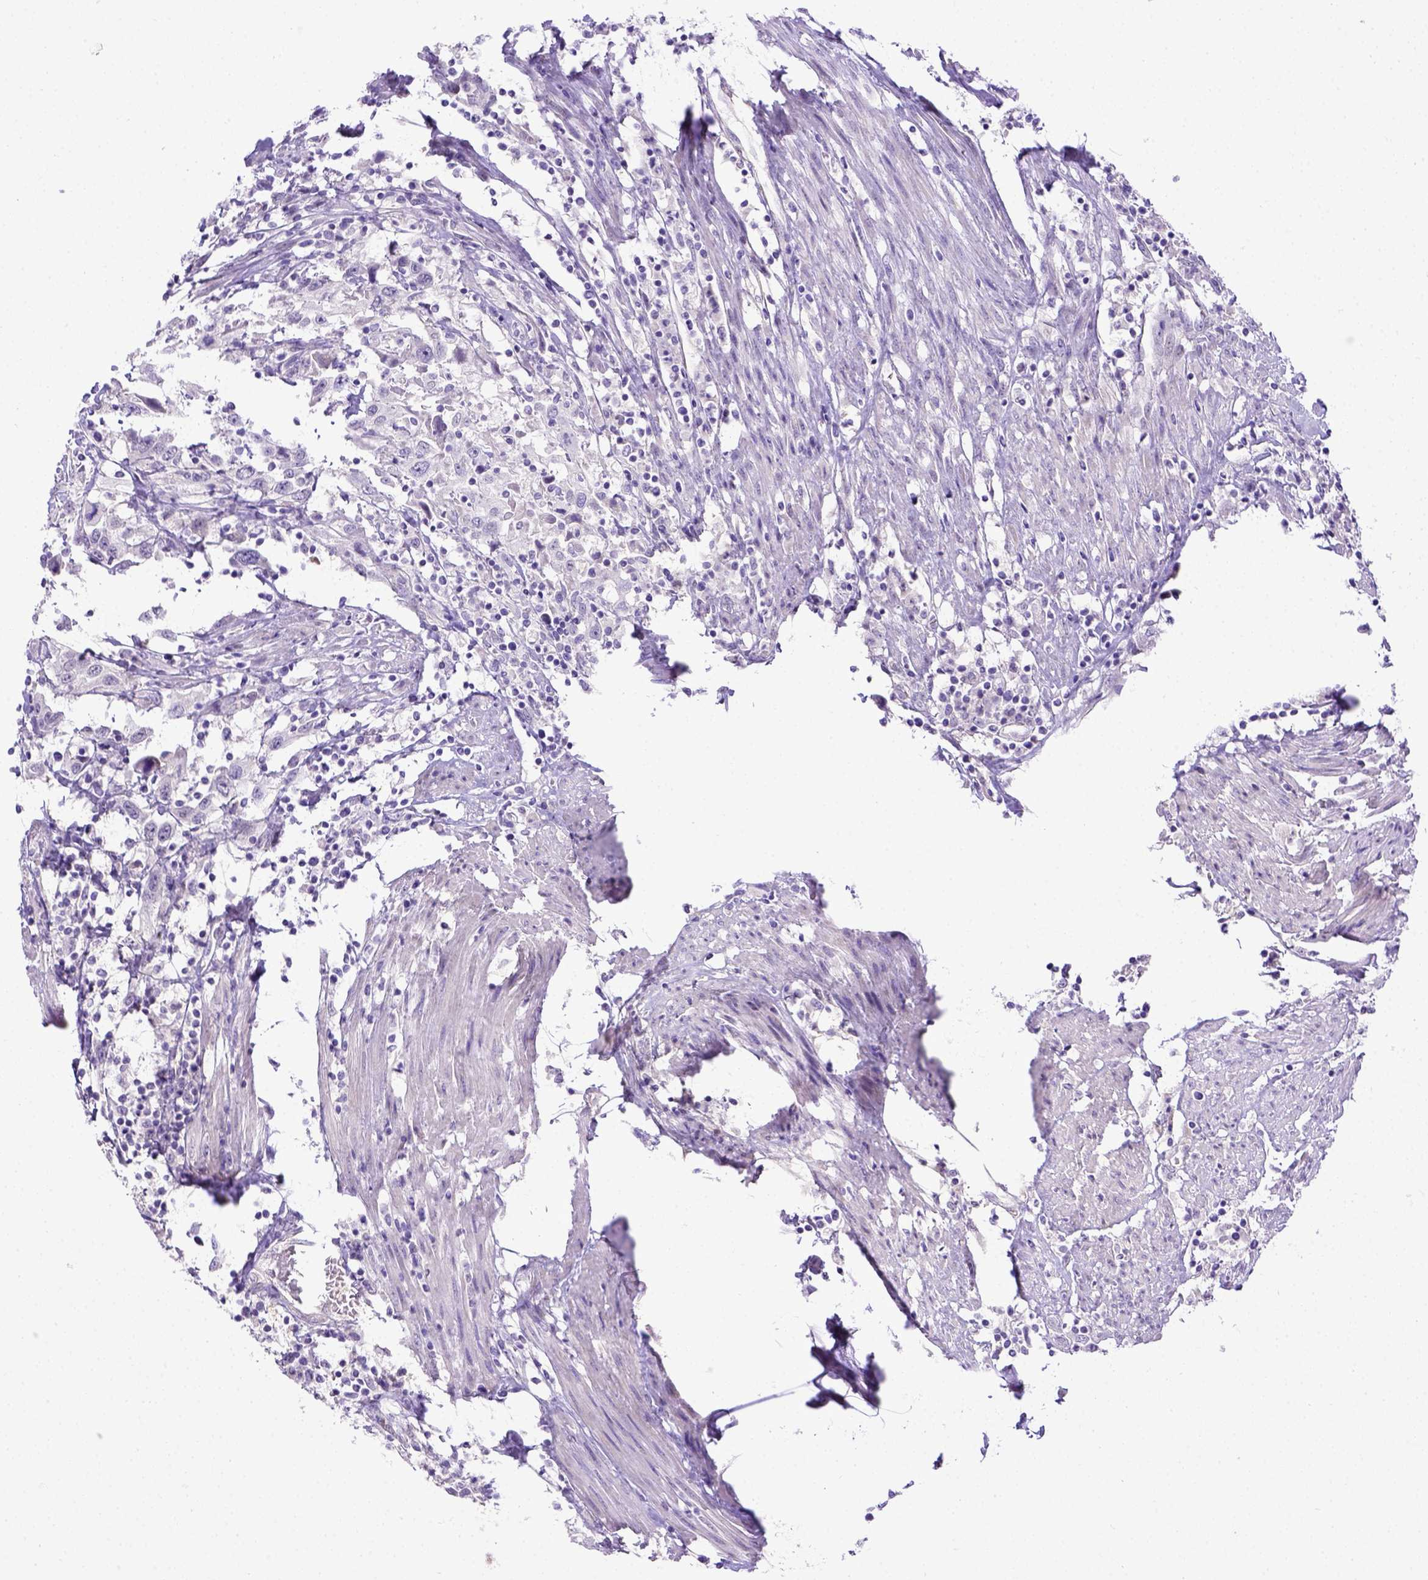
{"staining": {"intensity": "negative", "quantity": "none", "location": "none"}, "tissue": "urothelial cancer", "cell_type": "Tumor cells", "image_type": "cancer", "snomed": [{"axis": "morphology", "description": "Urothelial carcinoma, High grade"}, {"axis": "topography", "description": "Urinary bladder"}], "caption": "IHC of human urothelial cancer demonstrates no expression in tumor cells.", "gene": "BTN1A1", "patient": {"sex": "male", "age": 61}}